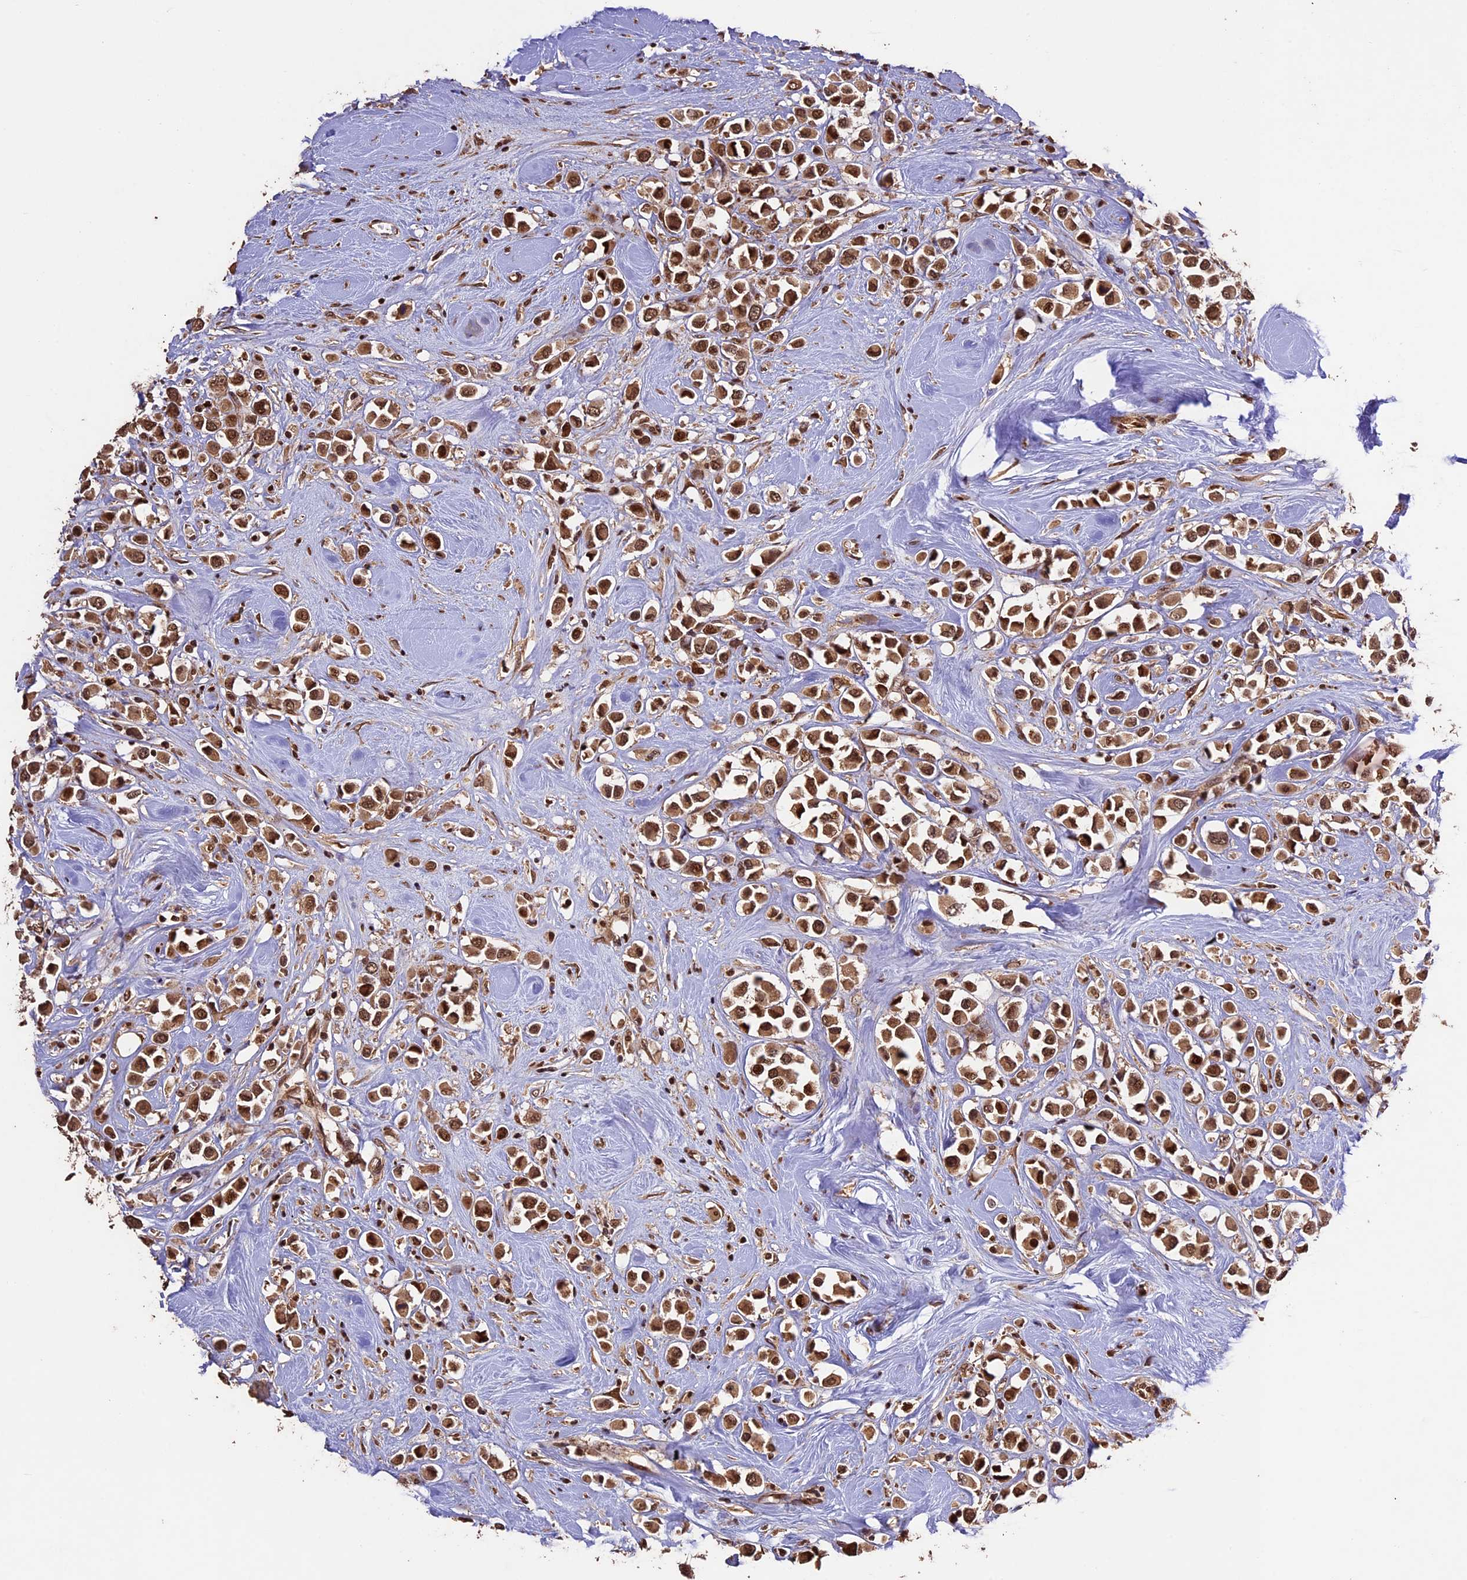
{"staining": {"intensity": "moderate", "quantity": ">75%", "location": "cytoplasmic/membranous,nuclear"}, "tissue": "breast cancer", "cell_type": "Tumor cells", "image_type": "cancer", "snomed": [{"axis": "morphology", "description": "Duct carcinoma"}, {"axis": "topography", "description": "Breast"}], "caption": "Tumor cells display medium levels of moderate cytoplasmic/membranous and nuclear expression in about >75% of cells in infiltrating ductal carcinoma (breast). (Brightfield microscopy of DAB IHC at high magnification).", "gene": "CDKN2AIP", "patient": {"sex": "female", "age": 61}}